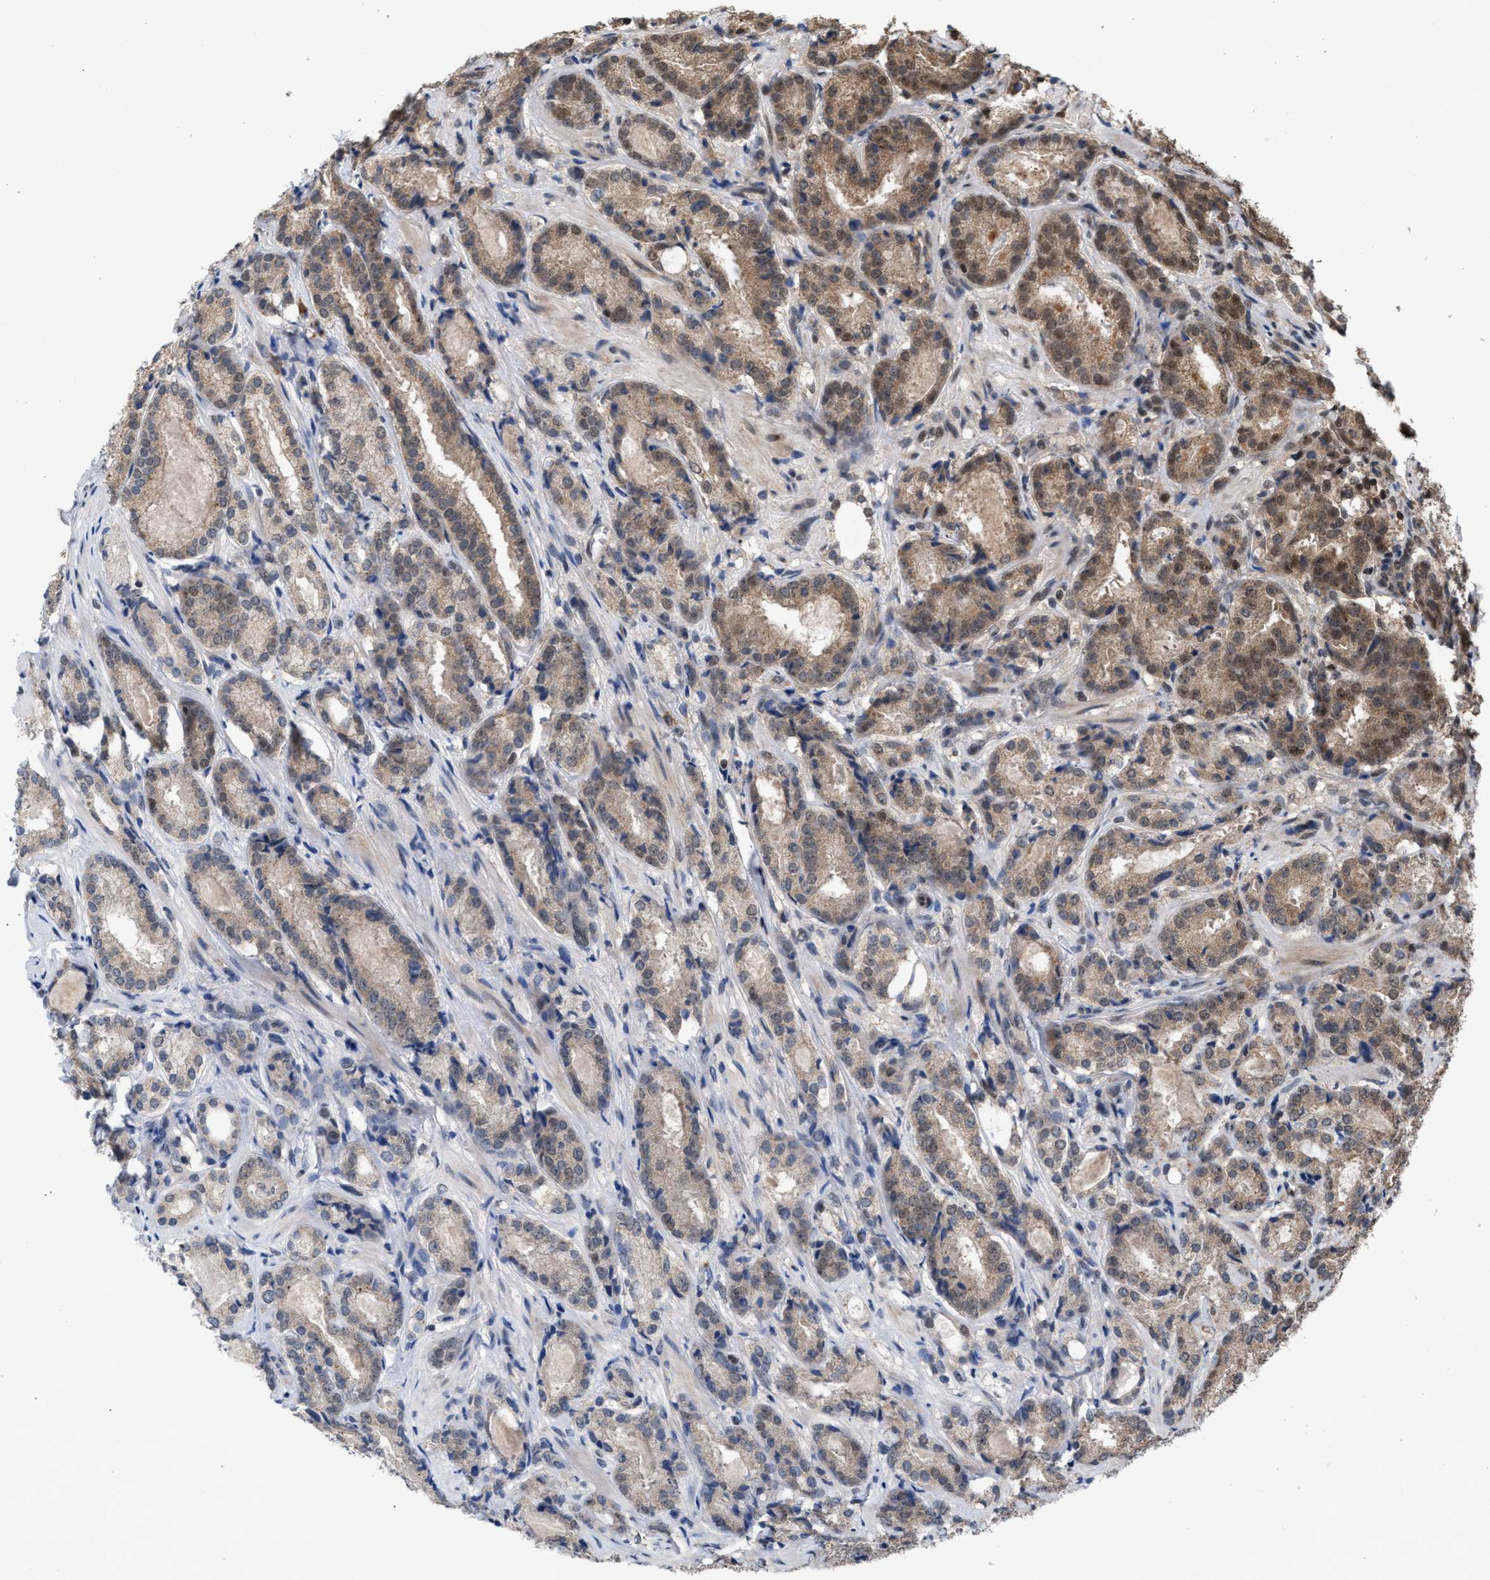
{"staining": {"intensity": "moderate", "quantity": "<25%", "location": "cytoplasmic/membranous"}, "tissue": "prostate cancer", "cell_type": "Tumor cells", "image_type": "cancer", "snomed": [{"axis": "morphology", "description": "Adenocarcinoma, Low grade"}, {"axis": "topography", "description": "Prostate"}], "caption": "Low-grade adenocarcinoma (prostate) was stained to show a protein in brown. There is low levels of moderate cytoplasmic/membranous staining in about <25% of tumor cells.", "gene": "C9orf78", "patient": {"sex": "male", "age": 69}}